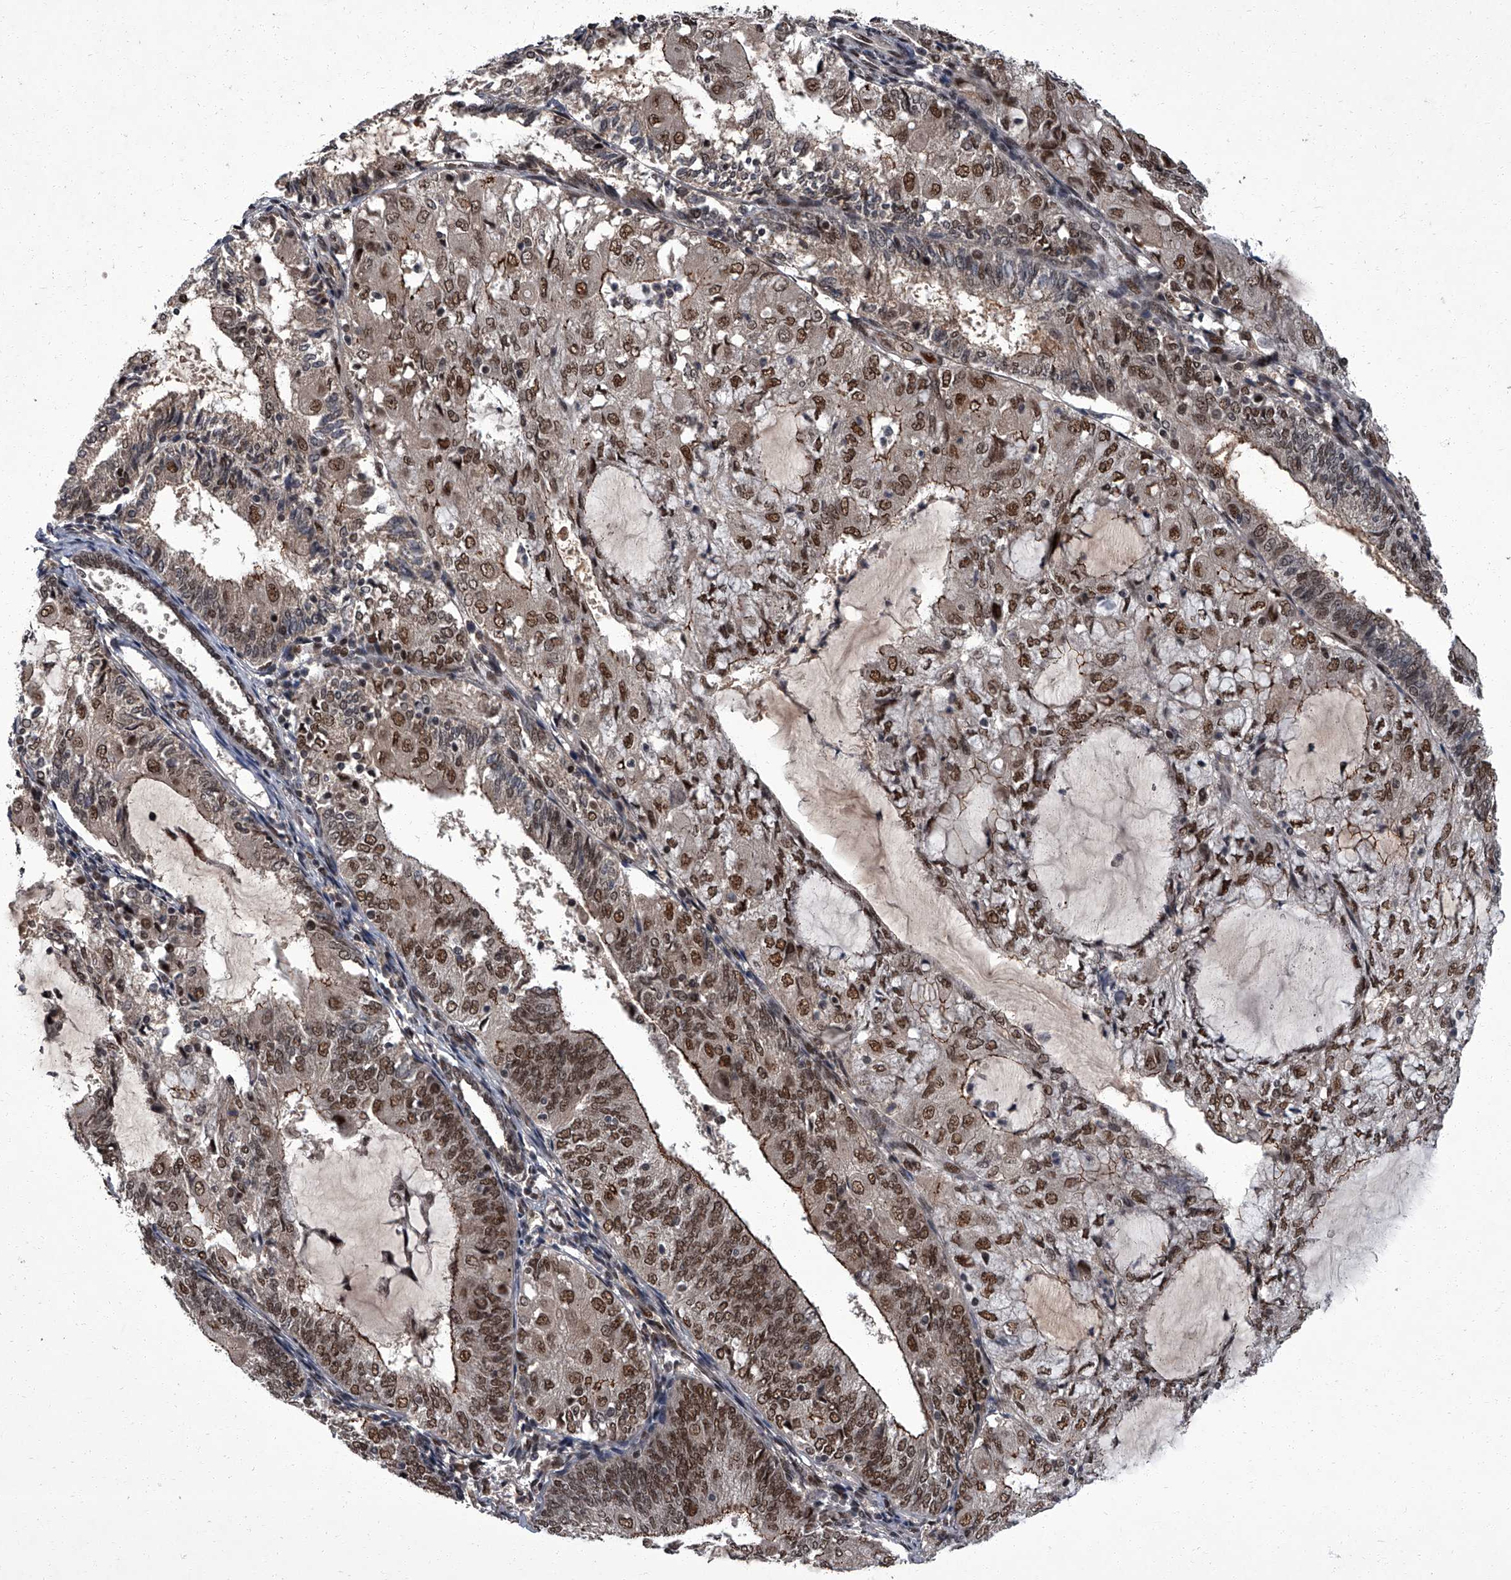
{"staining": {"intensity": "moderate", "quantity": ">75%", "location": "cytoplasmic/membranous,nuclear"}, "tissue": "endometrial cancer", "cell_type": "Tumor cells", "image_type": "cancer", "snomed": [{"axis": "morphology", "description": "Adenocarcinoma, NOS"}, {"axis": "topography", "description": "Endometrium"}], "caption": "The histopathology image exhibits immunohistochemical staining of endometrial cancer. There is moderate cytoplasmic/membranous and nuclear staining is identified in about >75% of tumor cells.", "gene": "ZNF518B", "patient": {"sex": "female", "age": 81}}